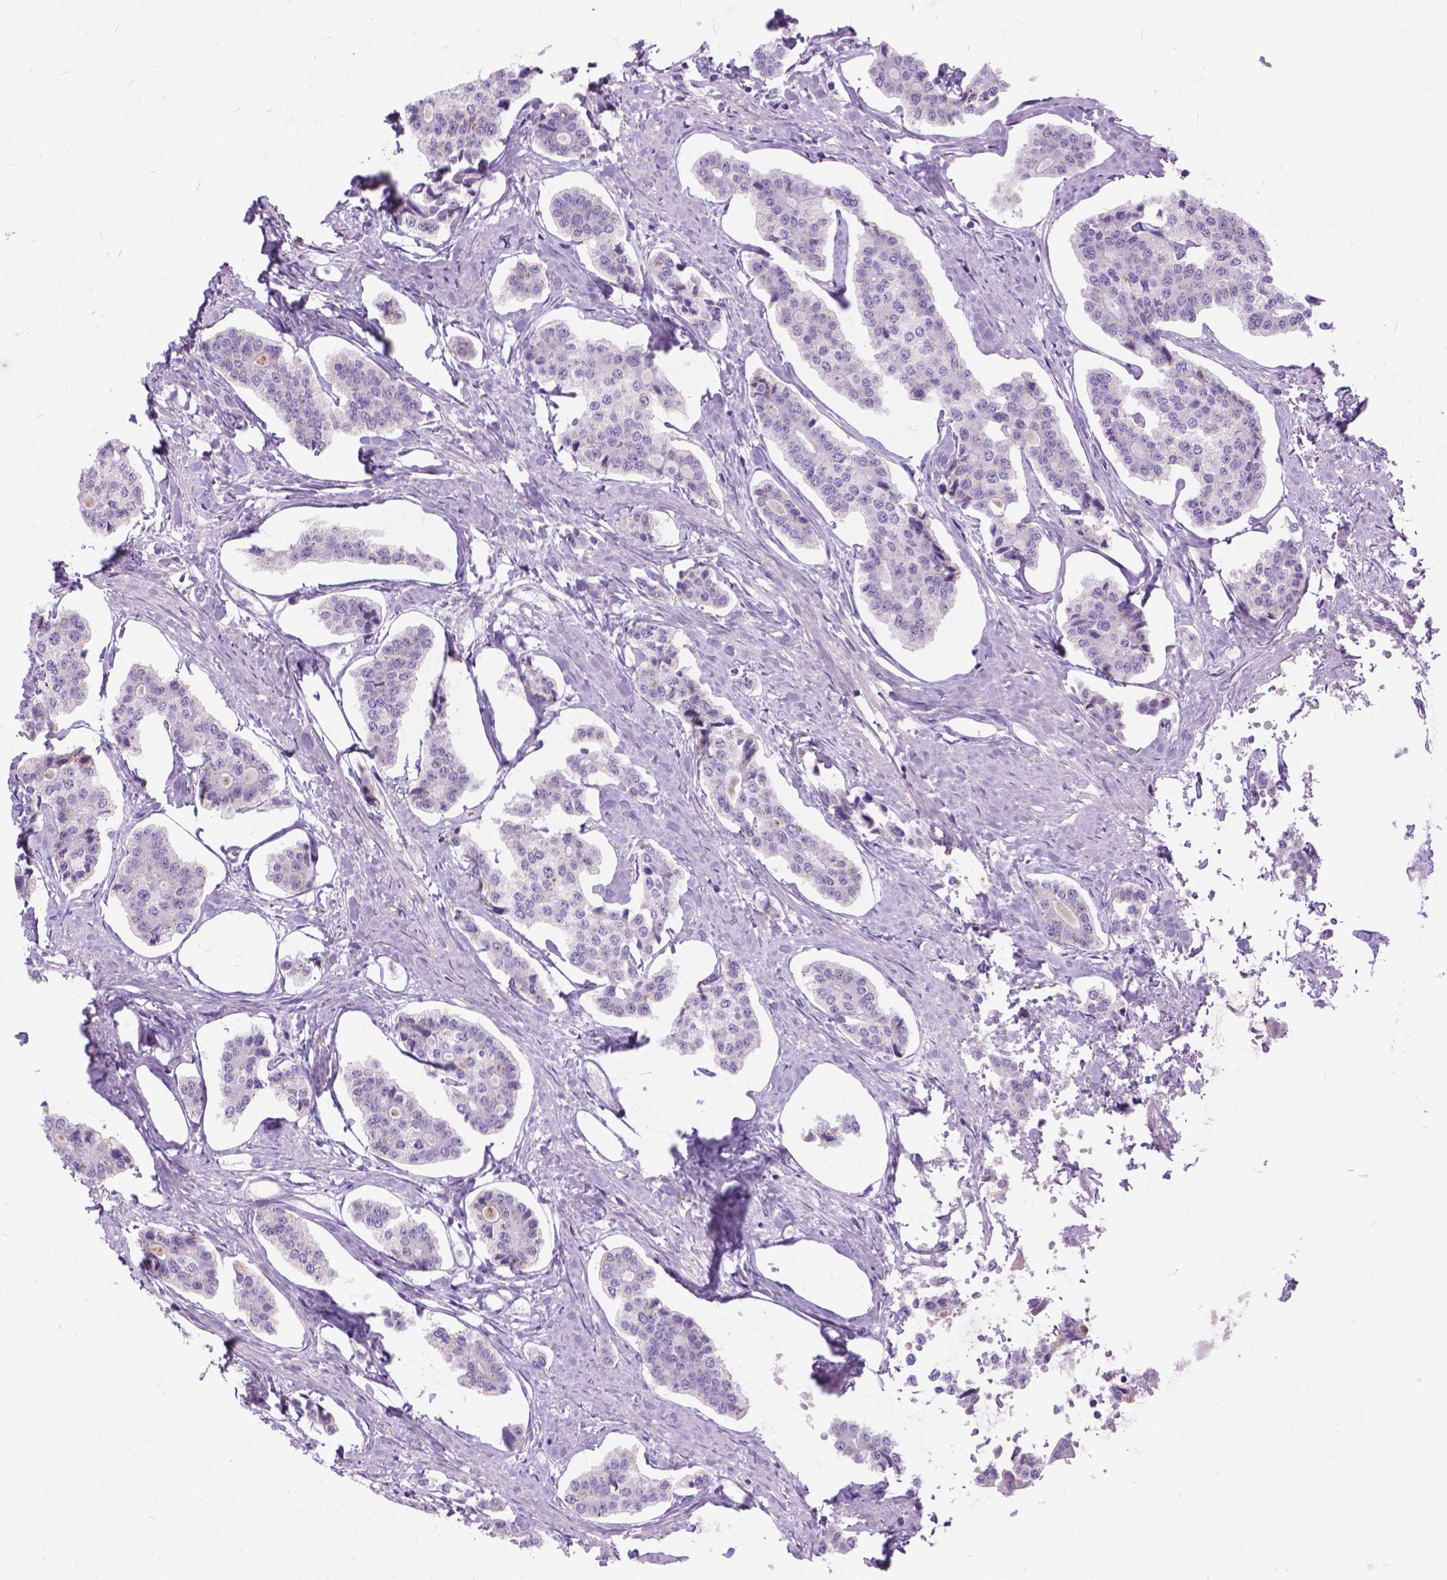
{"staining": {"intensity": "negative", "quantity": "none", "location": "none"}, "tissue": "carcinoid", "cell_type": "Tumor cells", "image_type": "cancer", "snomed": [{"axis": "morphology", "description": "Carcinoid, malignant, NOS"}, {"axis": "topography", "description": "Small intestine"}], "caption": "A photomicrograph of malignant carcinoid stained for a protein demonstrates no brown staining in tumor cells.", "gene": "APCDD1L", "patient": {"sex": "female", "age": 65}}